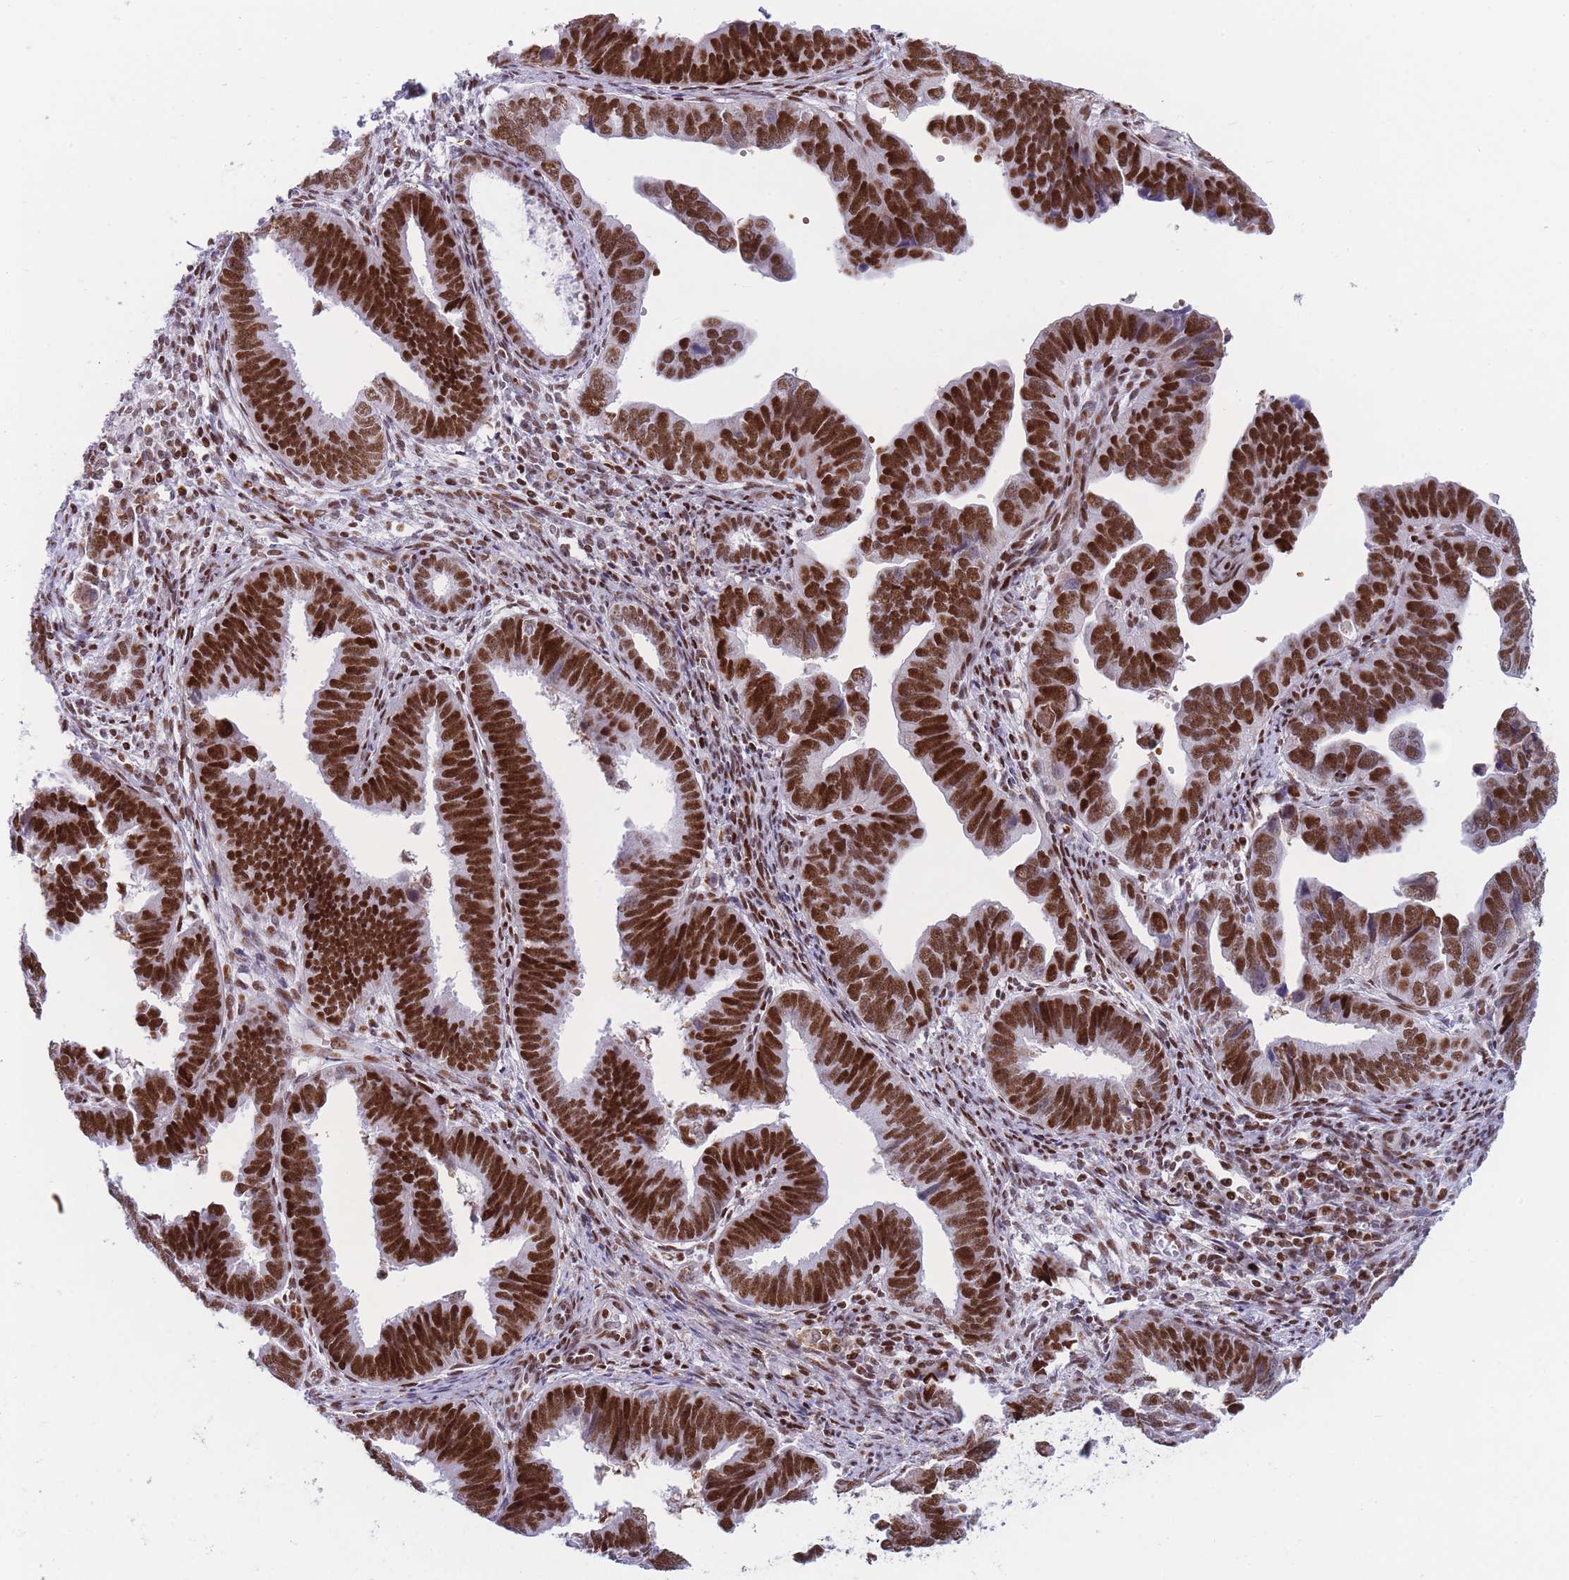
{"staining": {"intensity": "strong", "quantity": ">75%", "location": "nuclear"}, "tissue": "endometrial cancer", "cell_type": "Tumor cells", "image_type": "cancer", "snomed": [{"axis": "morphology", "description": "Adenocarcinoma, NOS"}, {"axis": "topography", "description": "Endometrium"}], "caption": "Protein expression analysis of endometrial cancer demonstrates strong nuclear positivity in about >75% of tumor cells. (Stains: DAB in brown, nuclei in blue, Microscopy: brightfield microscopy at high magnification).", "gene": "DNAJC3", "patient": {"sex": "female", "age": 75}}